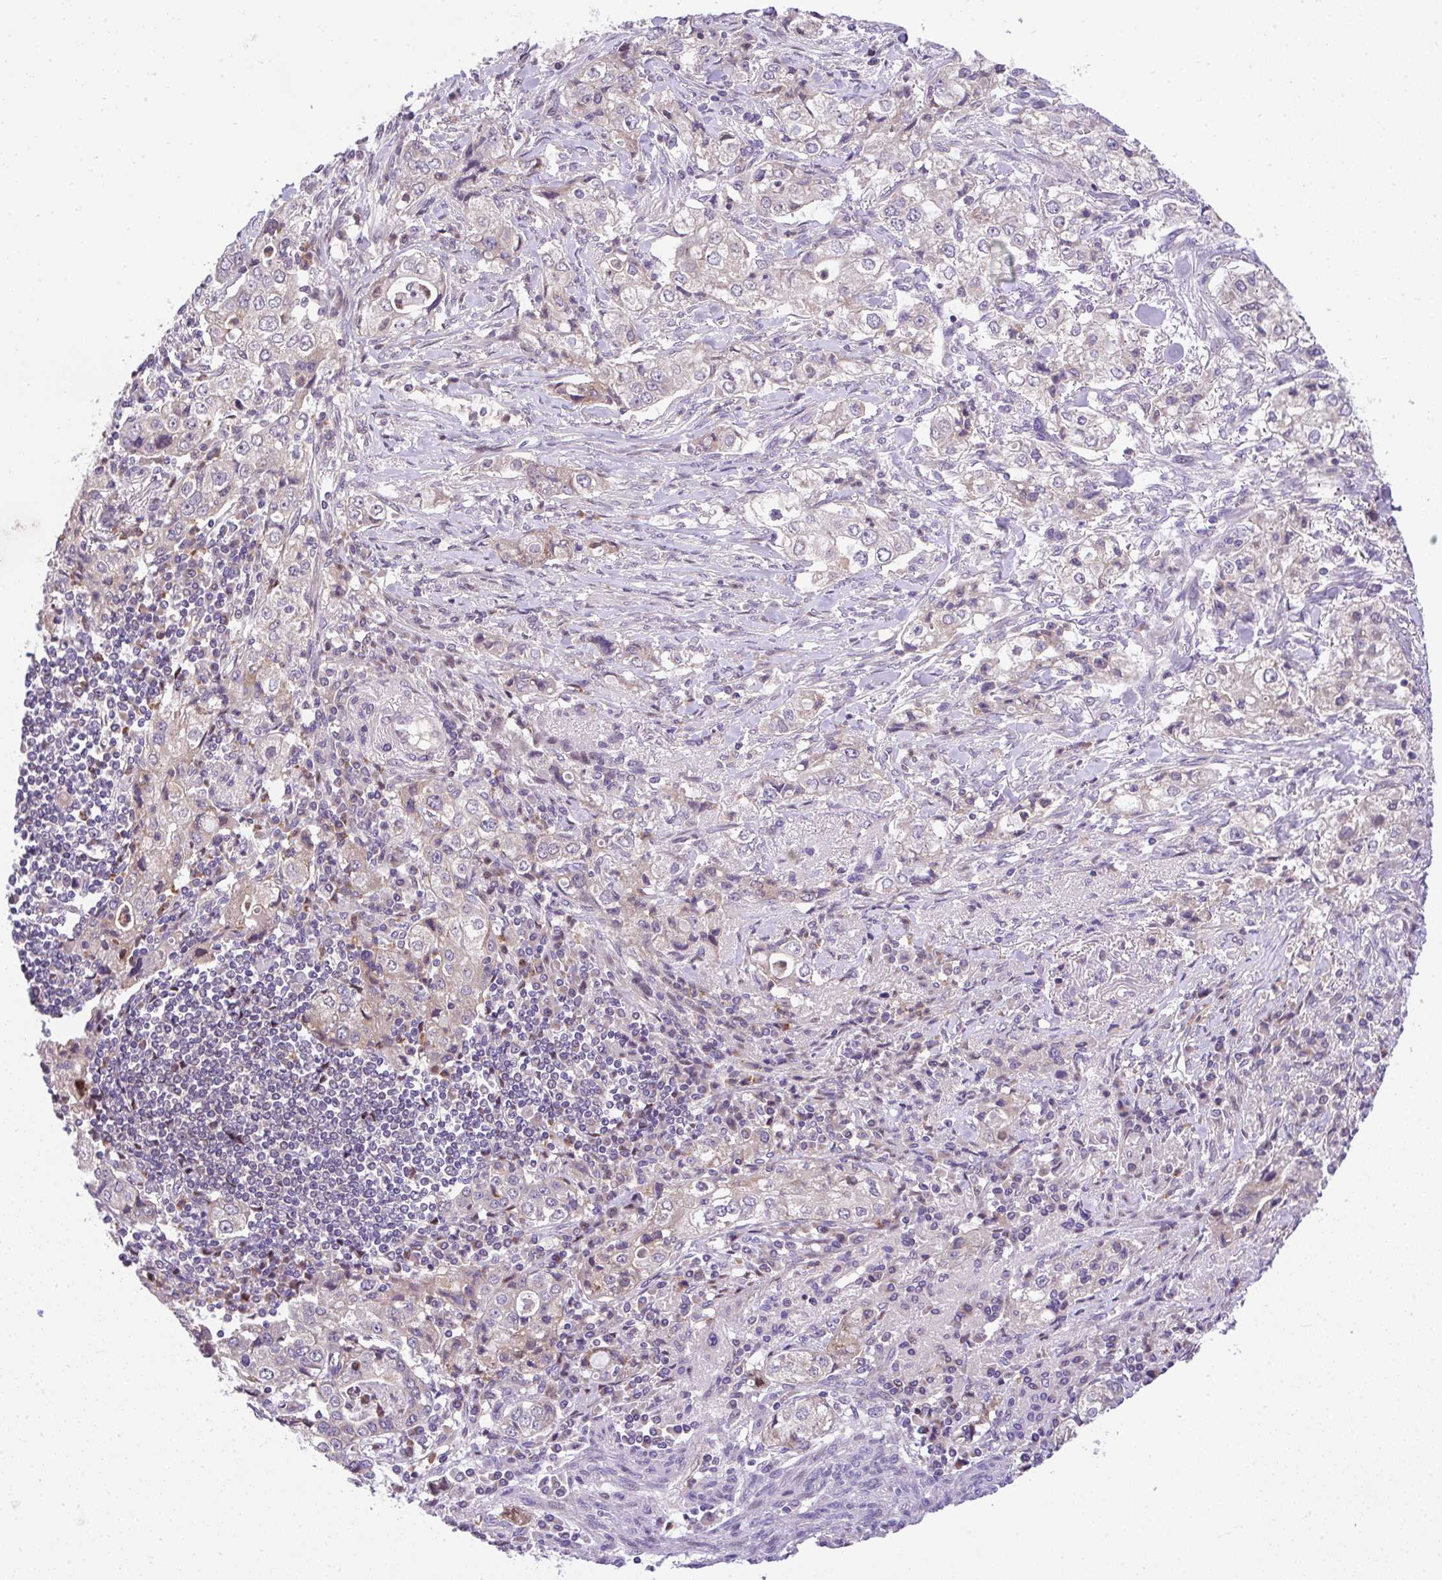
{"staining": {"intensity": "negative", "quantity": "none", "location": "none"}, "tissue": "stomach cancer", "cell_type": "Tumor cells", "image_type": "cancer", "snomed": [{"axis": "morphology", "description": "Adenocarcinoma, NOS"}, {"axis": "topography", "description": "Stomach, upper"}], "caption": "The immunohistochemistry (IHC) photomicrograph has no significant positivity in tumor cells of stomach cancer (adenocarcinoma) tissue. Nuclei are stained in blue.", "gene": "CHIA", "patient": {"sex": "male", "age": 75}}